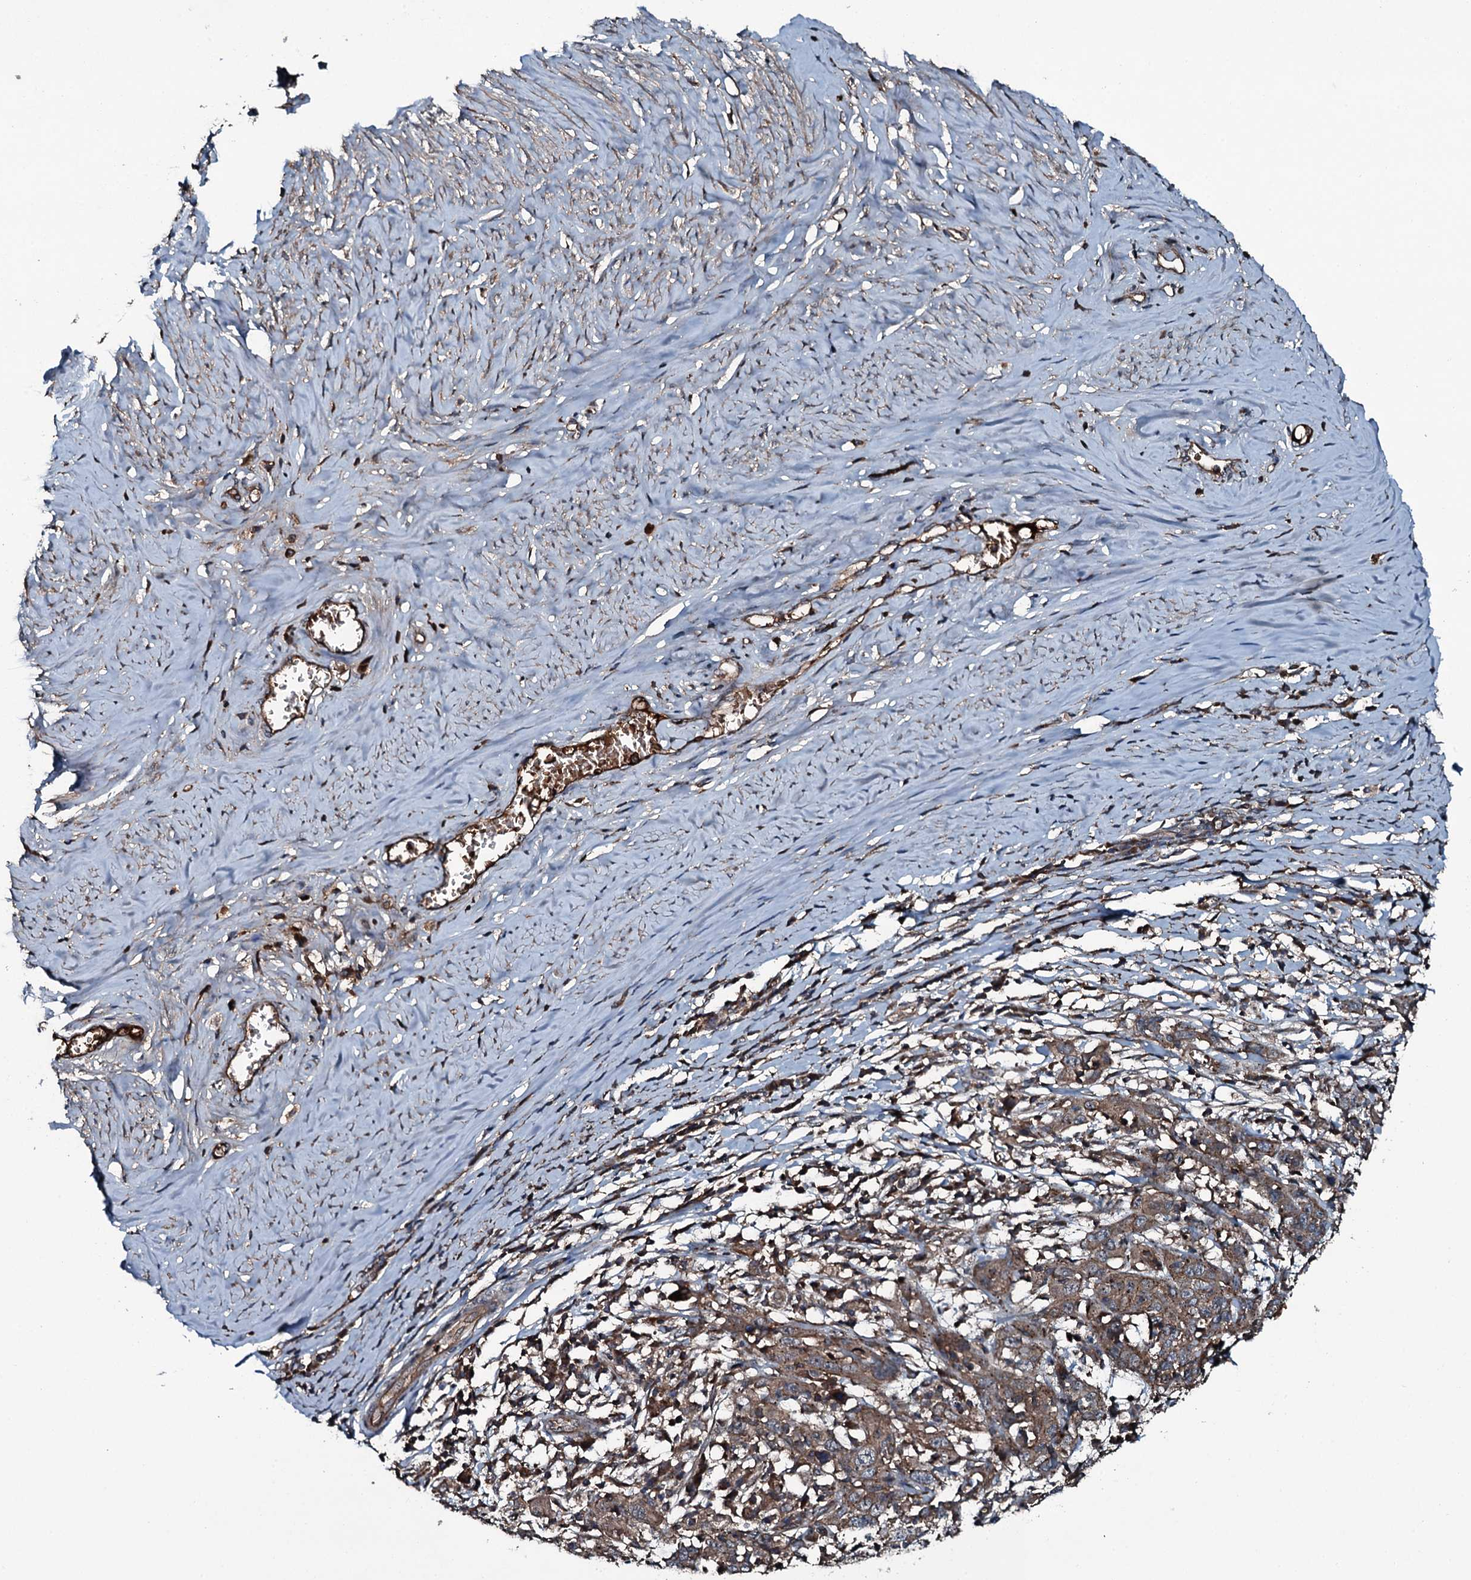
{"staining": {"intensity": "moderate", "quantity": ">75%", "location": "cytoplasmic/membranous"}, "tissue": "cervical cancer", "cell_type": "Tumor cells", "image_type": "cancer", "snomed": [{"axis": "morphology", "description": "Squamous cell carcinoma, NOS"}, {"axis": "topography", "description": "Cervix"}], "caption": "Cervical cancer stained with DAB immunohistochemistry exhibits medium levels of moderate cytoplasmic/membranous expression in approximately >75% of tumor cells.", "gene": "TRIM7", "patient": {"sex": "female", "age": 46}}